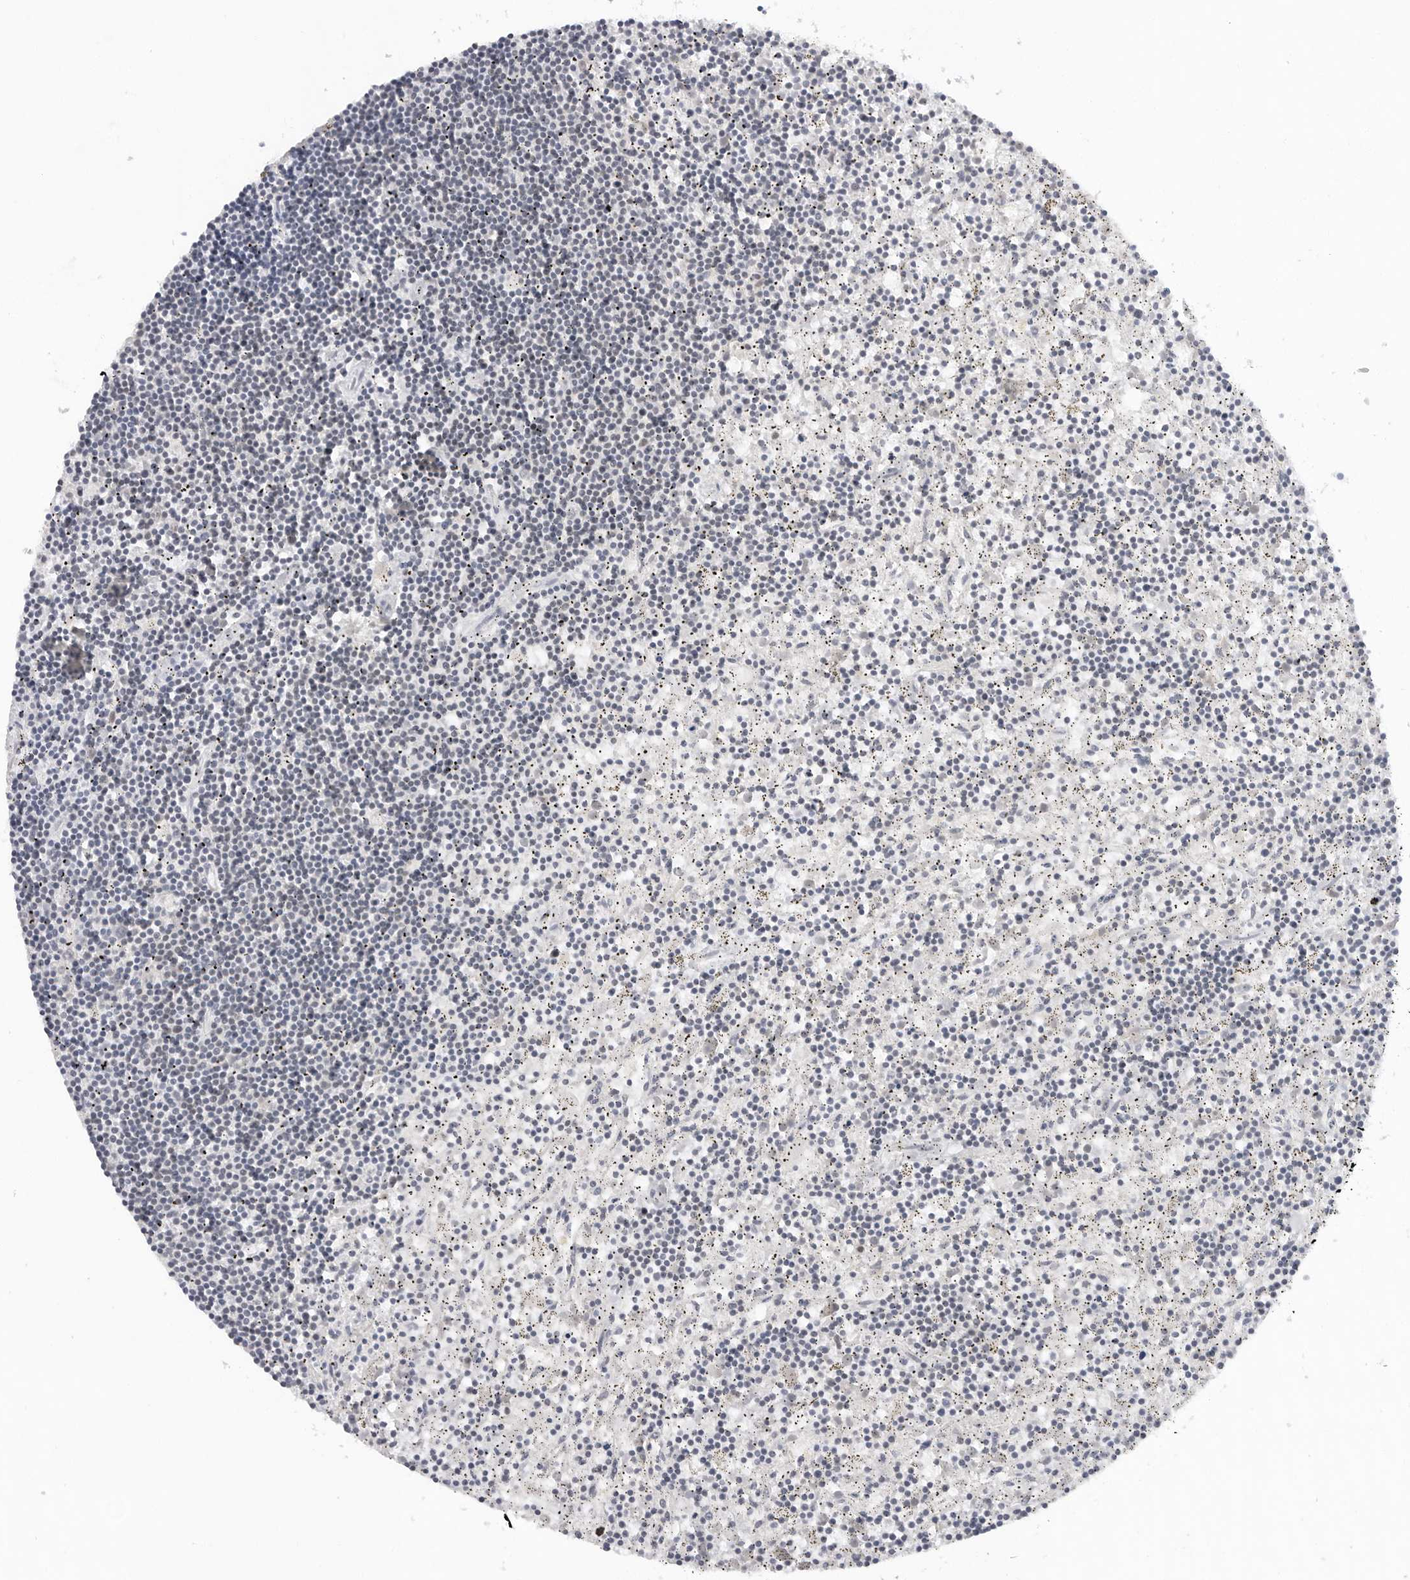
{"staining": {"intensity": "negative", "quantity": "none", "location": "none"}, "tissue": "lymphoma", "cell_type": "Tumor cells", "image_type": "cancer", "snomed": [{"axis": "morphology", "description": "Malignant lymphoma, non-Hodgkin's type, Low grade"}, {"axis": "topography", "description": "Spleen"}], "caption": "Tumor cells are negative for protein expression in human lymphoma.", "gene": "FOXK2", "patient": {"sex": "male", "age": 76}}